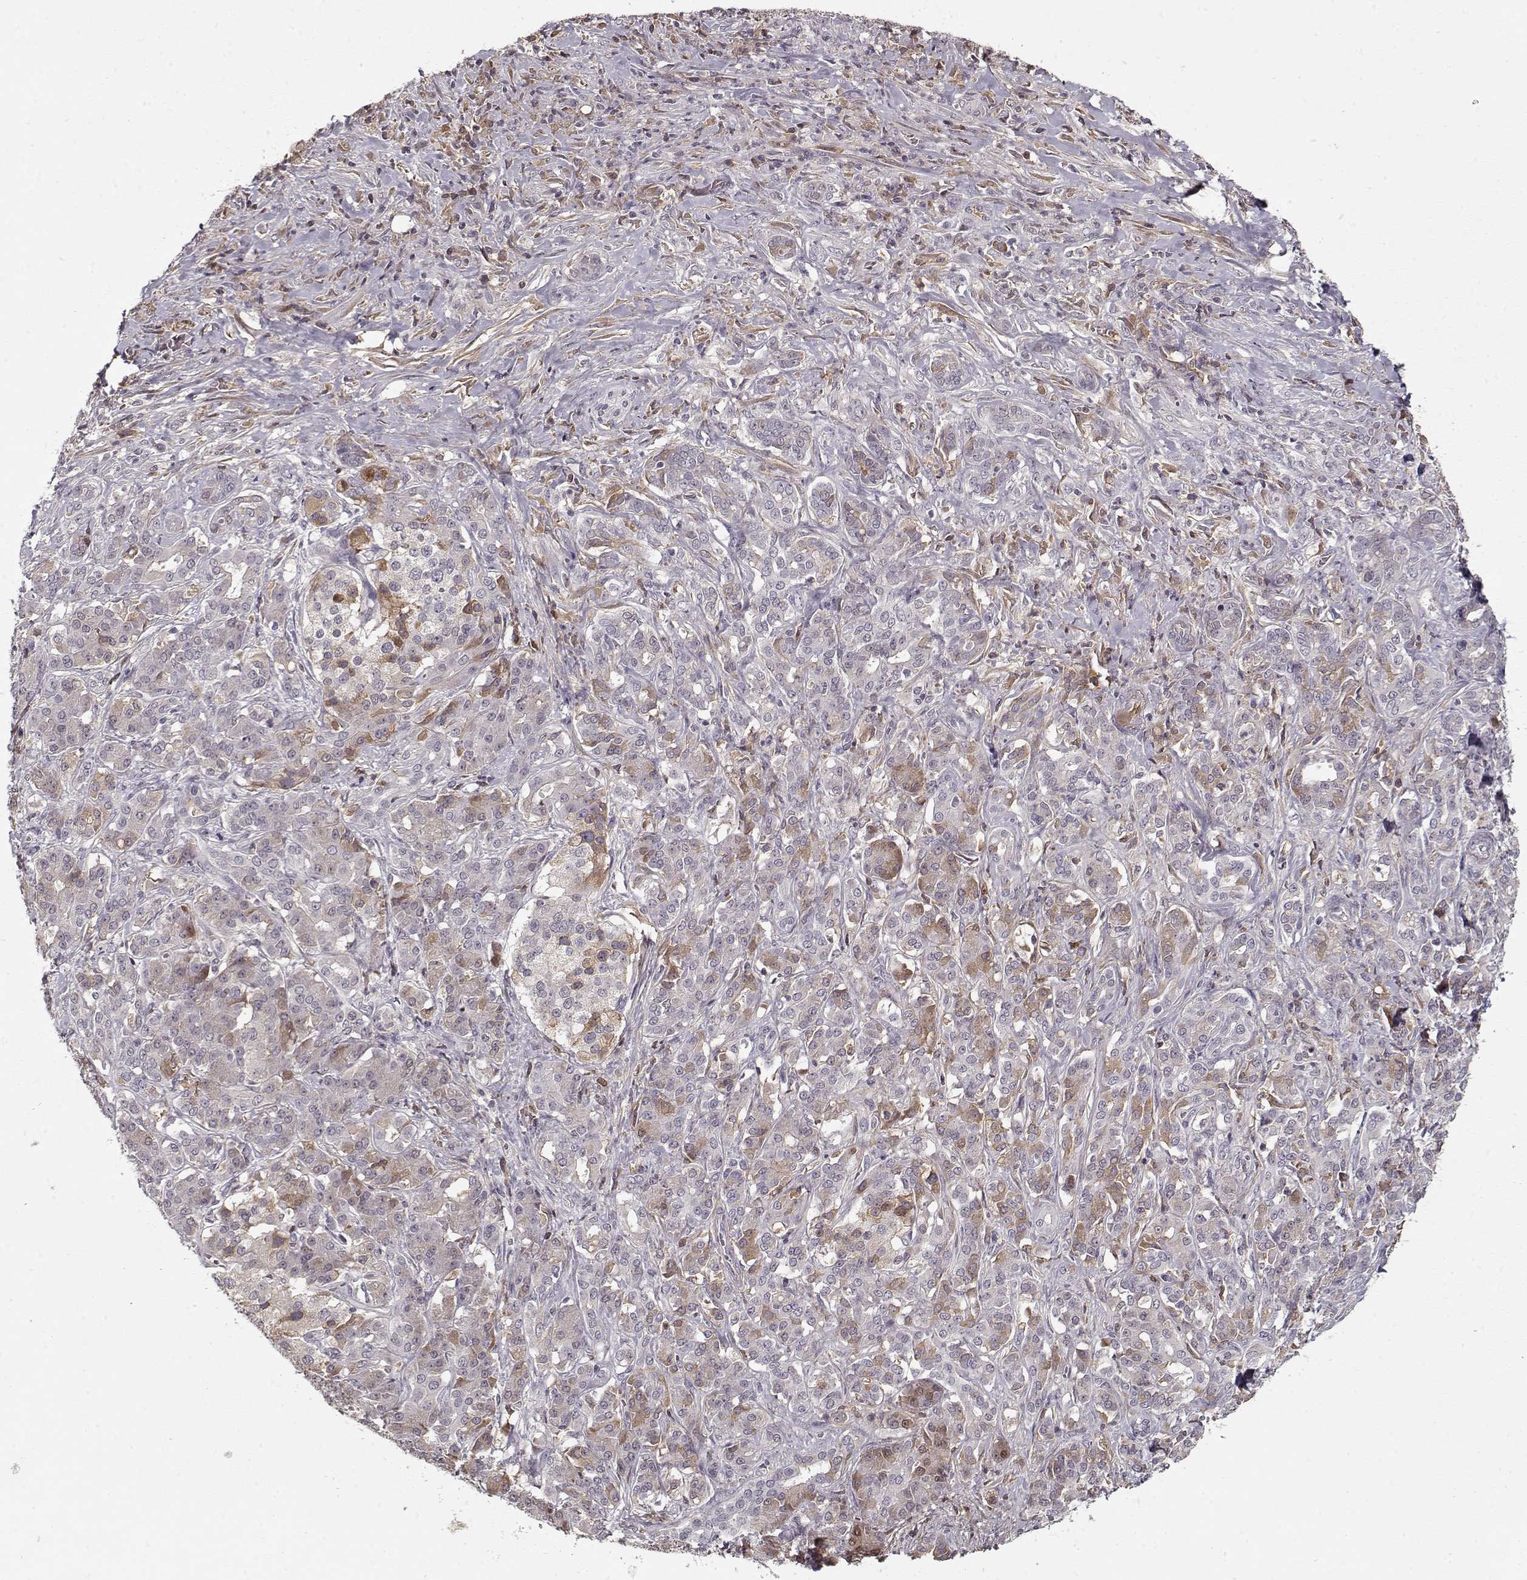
{"staining": {"intensity": "moderate", "quantity": "<25%", "location": "cytoplasmic/membranous"}, "tissue": "pancreatic cancer", "cell_type": "Tumor cells", "image_type": "cancer", "snomed": [{"axis": "morphology", "description": "Normal tissue, NOS"}, {"axis": "morphology", "description": "Inflammation, NOS"}, {"axis": "morphology", "description": "Adenocarcinoma, NOS"}, {"axis": "topography", "description": "Pancreas"}], "caption": "Human pancreatic cancer stained with a protein marker reveals moderate staining in tumor cells.", "gene": "AFM", "patient": {"sex": "male", "age": 57}}